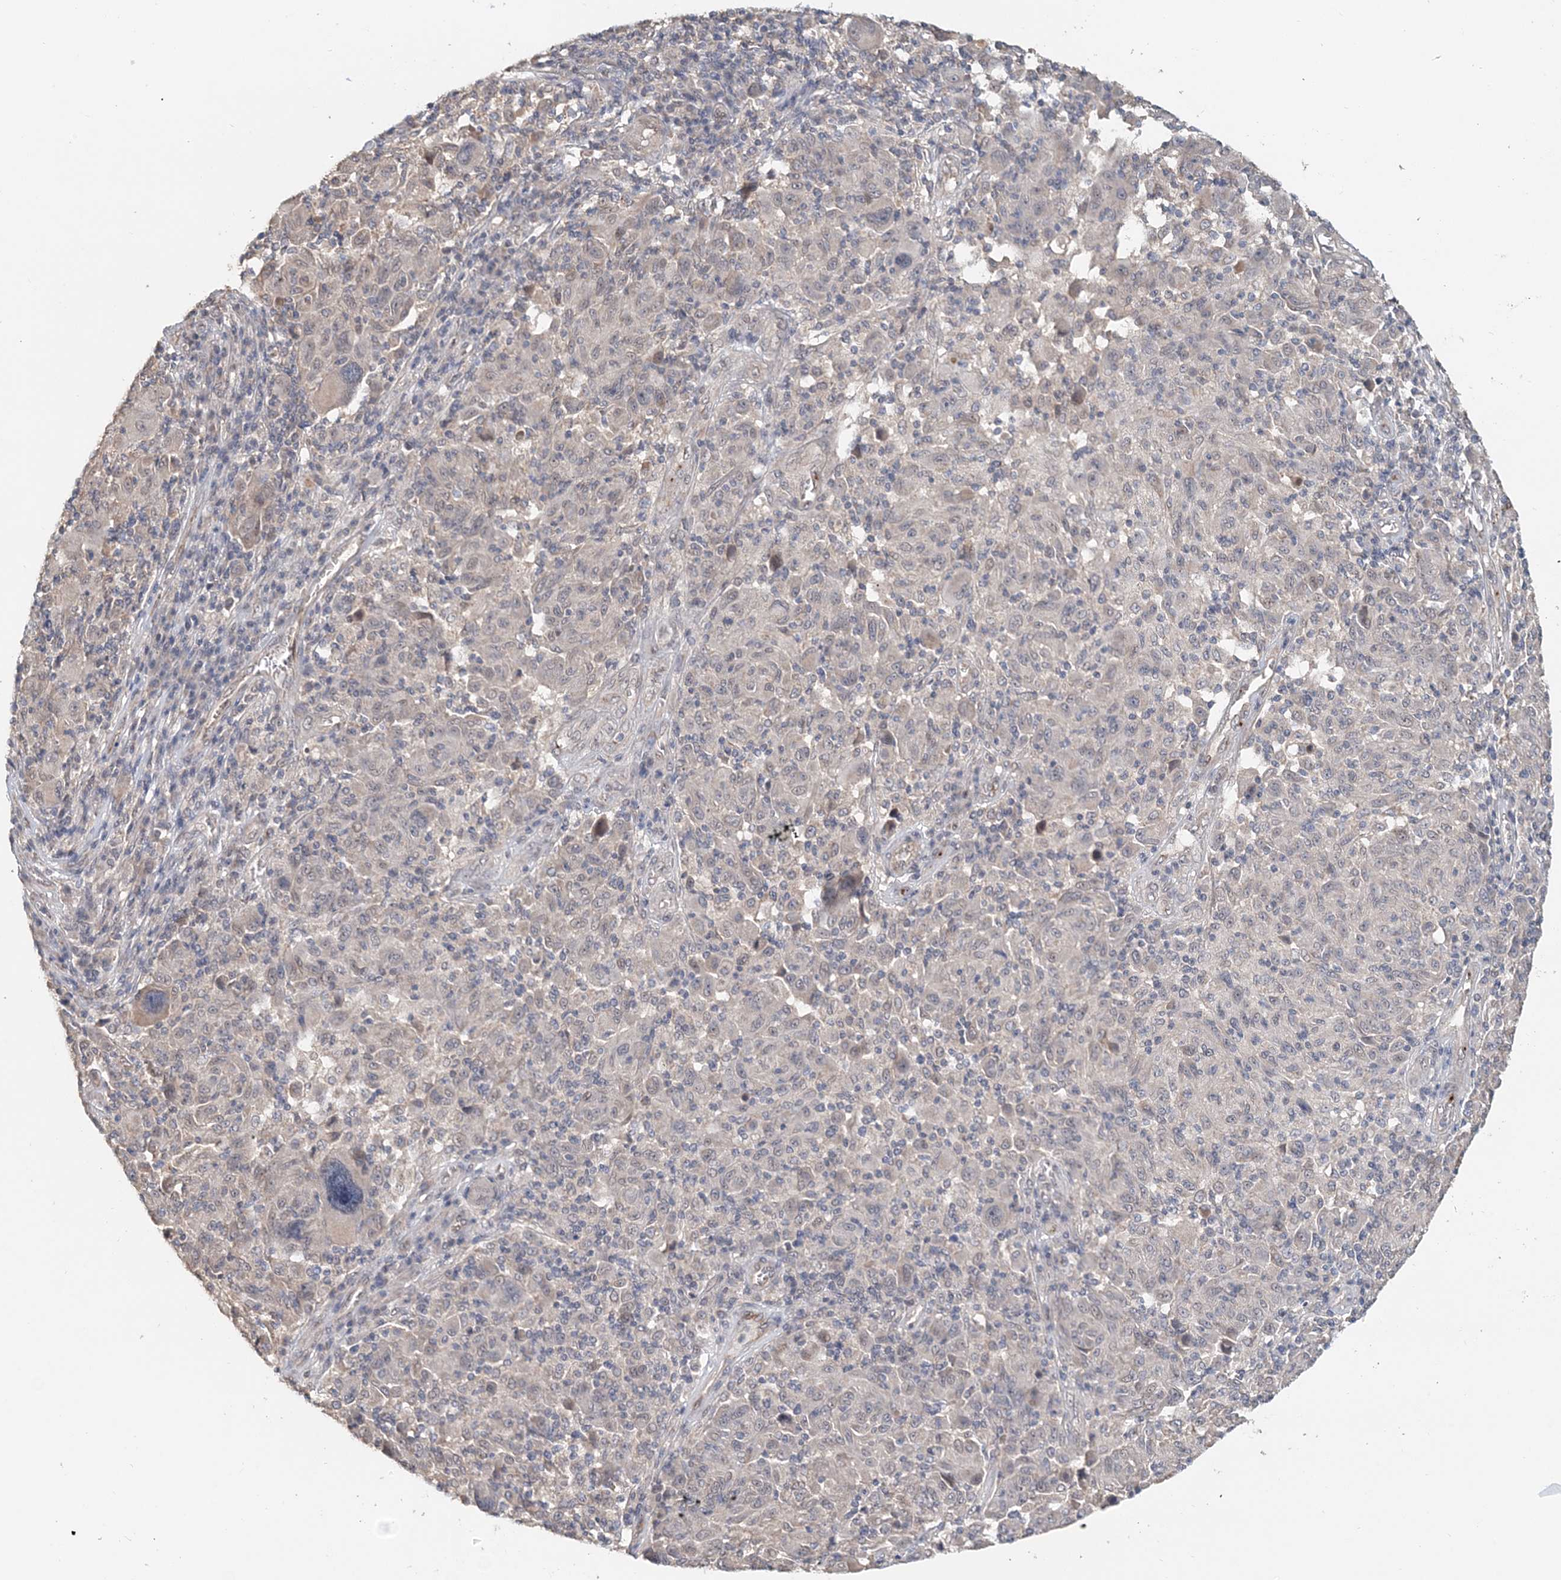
{"staining": {"intensity": "negative", "quantity": "none", "location": "none"}, "tissue": "melanoma", "cell_type": "Tumor cells", "image_type": "cancer", "snomed": [{"axis": "morphology", "description": "Malignant melanoma, NOS"}, {"axis": "topography", "description": "Skin"}], "caption": "Melanoma was stained to show a protein in brown. There is no significant positivity in tumor cells.", "gene": "FBXO38", "patient": {"sex": "male", "age": 53}}